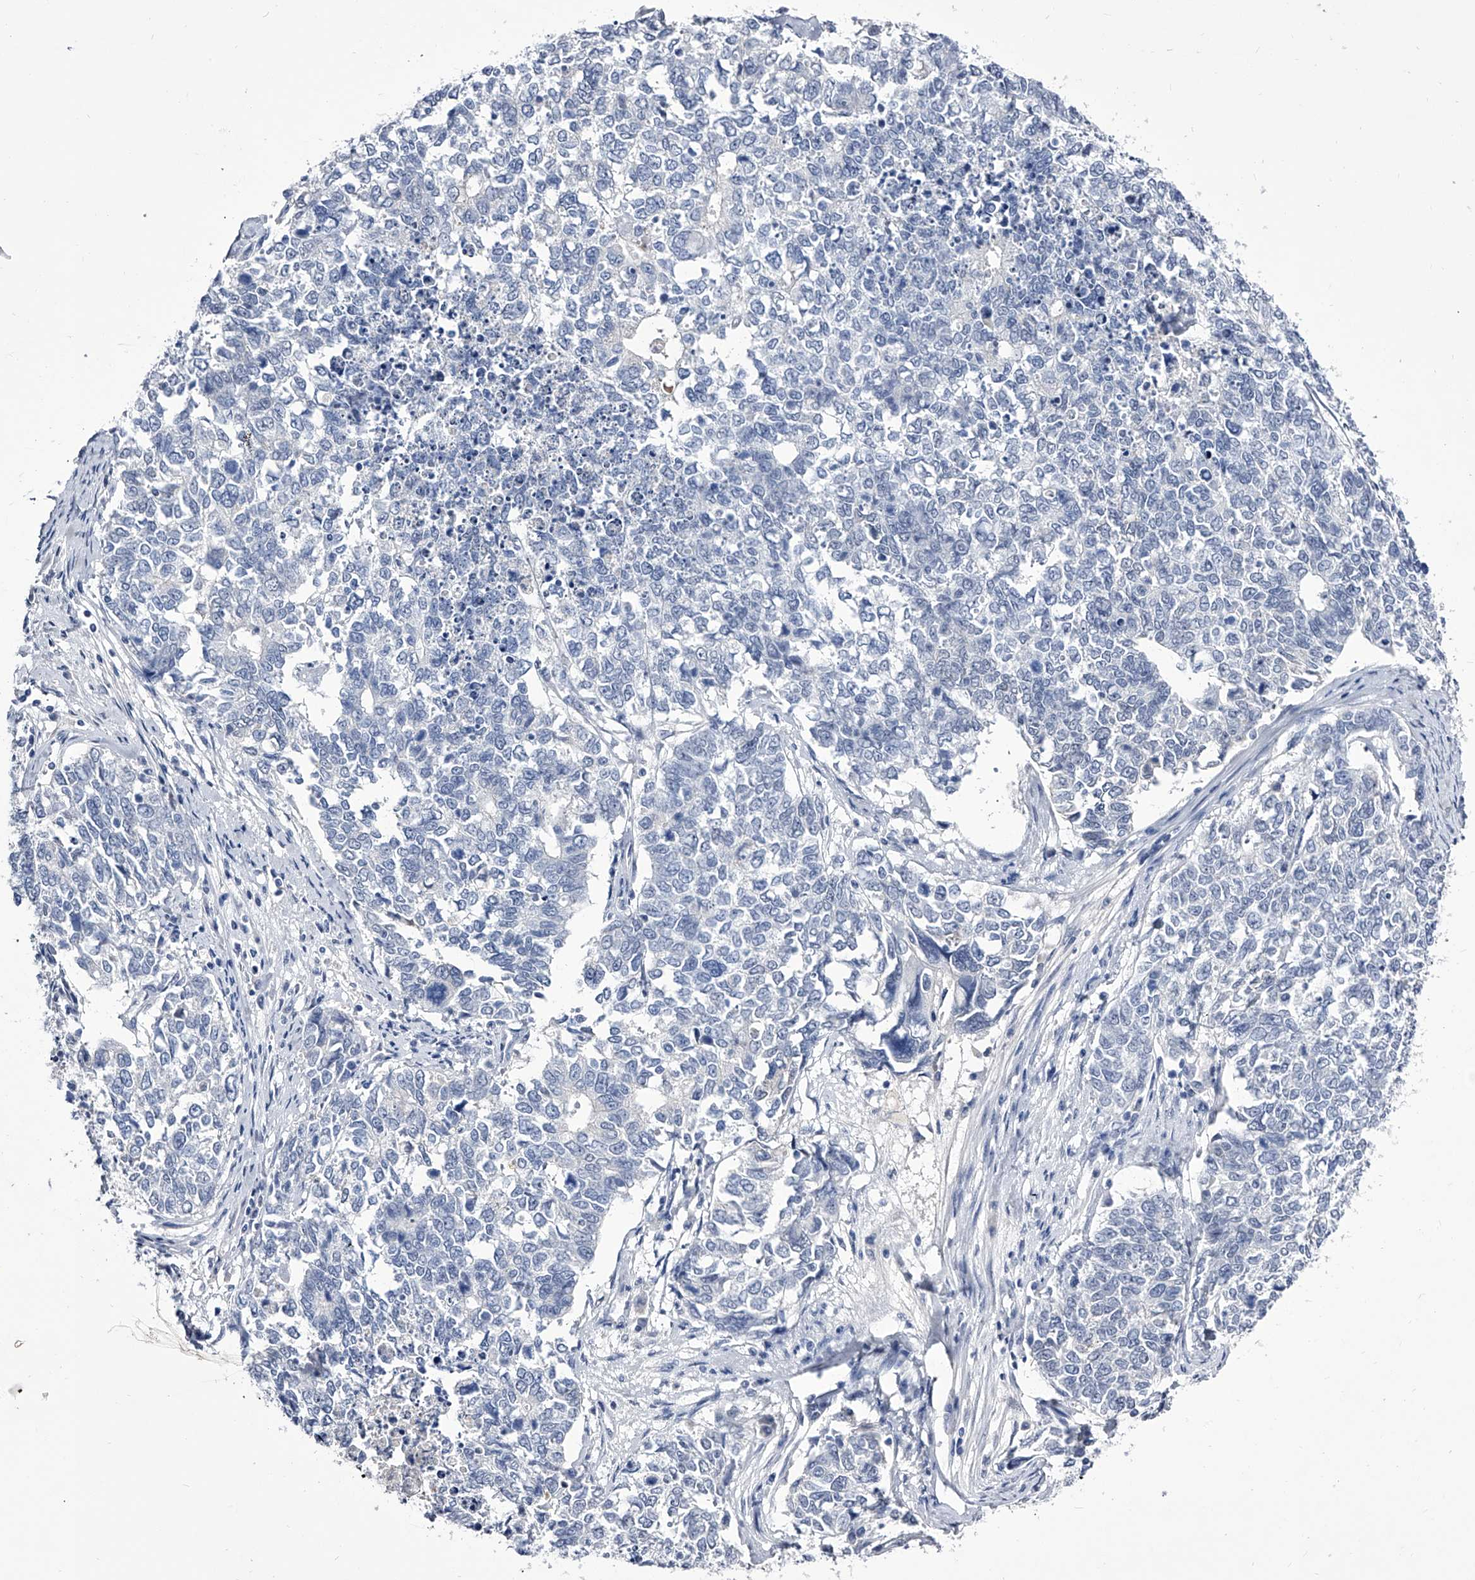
{"staining": {"intensity": "negative", "quantity": "none", "location": "none"}, "tissue": "cervical cancer", "cell_type": "Tumor cells", "image_type": "cancer", "snomed": [{"axis": "morphology", "description": "Squamous cell carcinoma, NOS"}, {"axis": "topography", "description": "Cervix"}], "caption": "Micrograph shows no protein expression in tumor cells of cervical cancer tissue.", "gene": "CRISP2", "patient": {"sex": "female", "age": 63}}